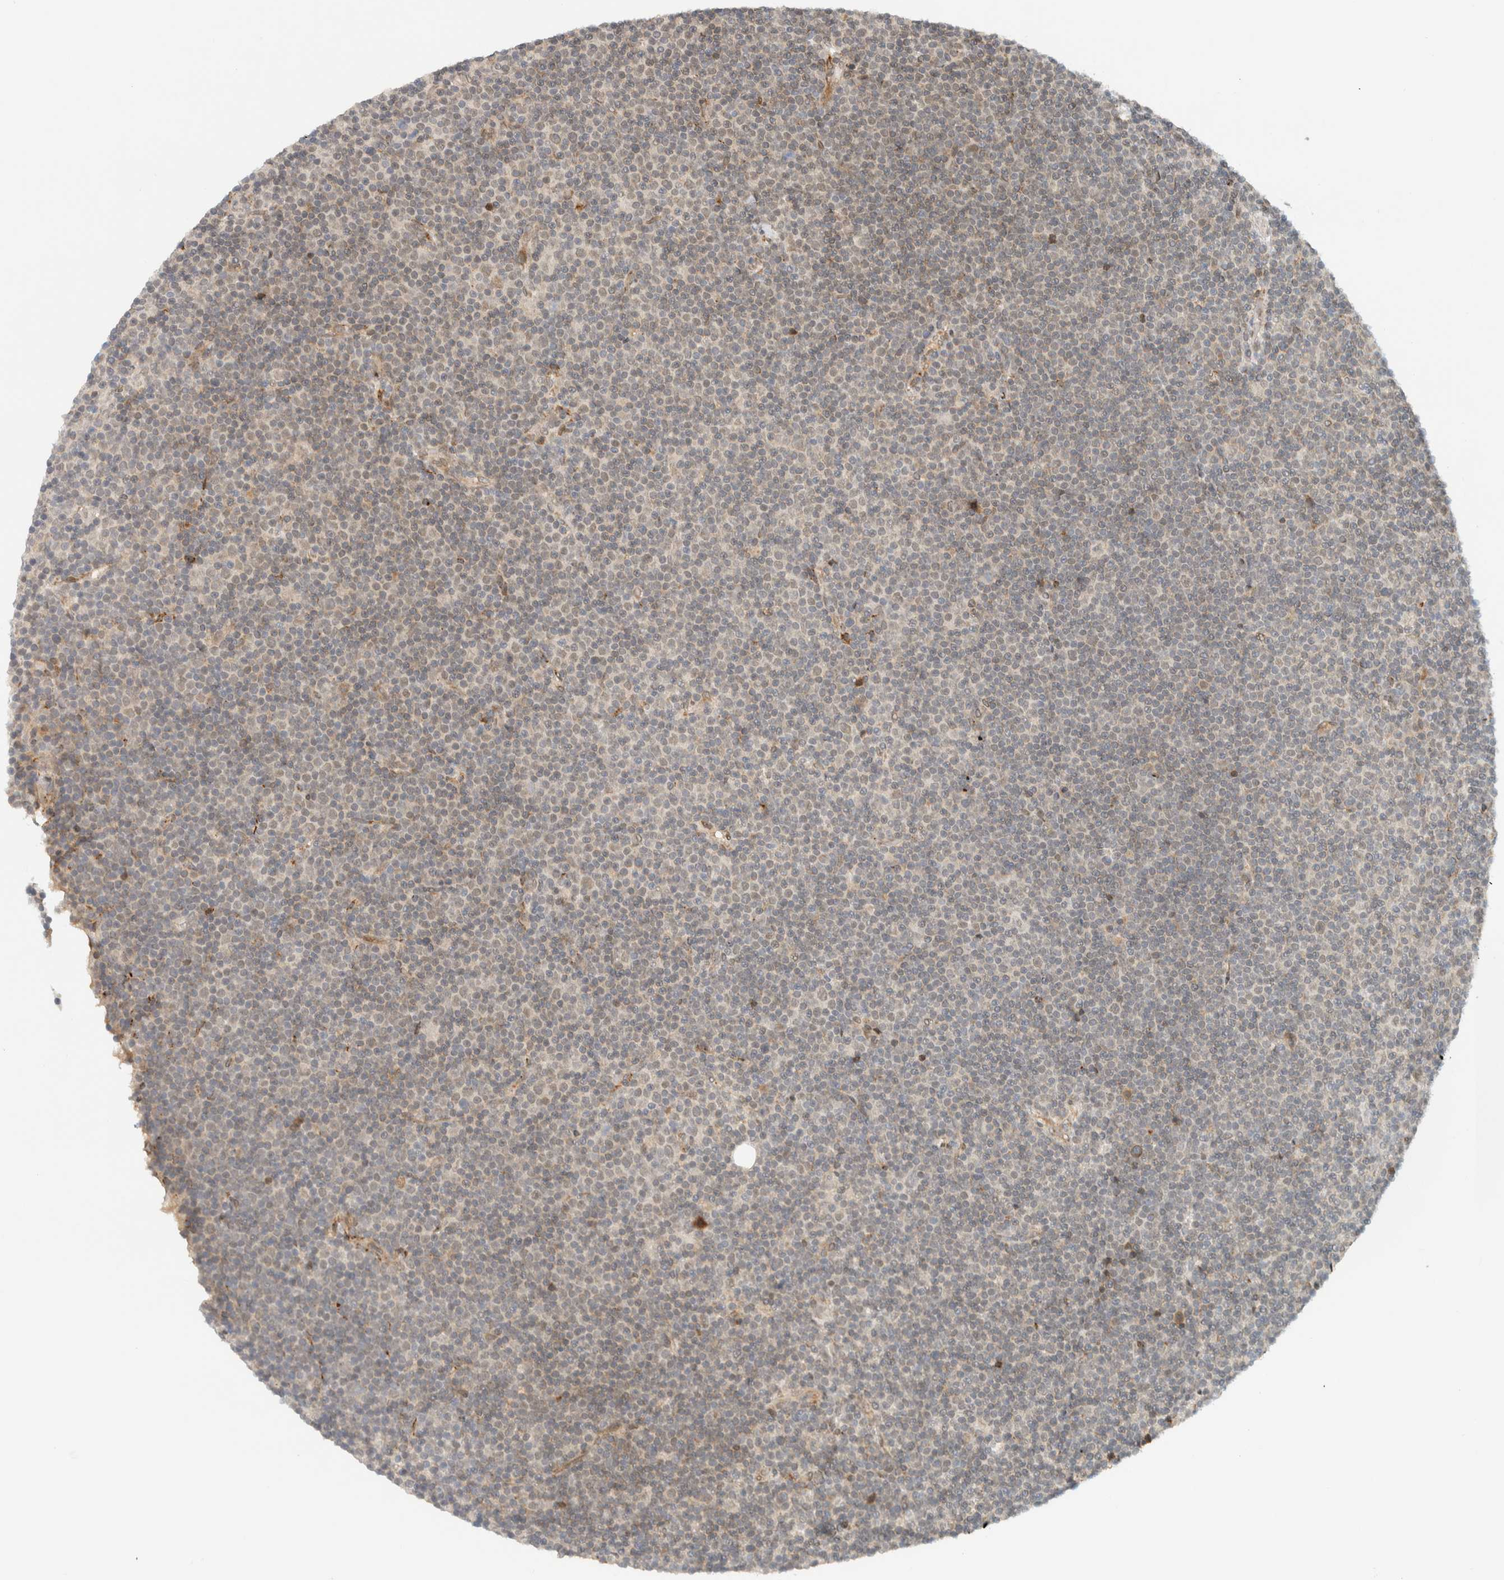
{"staining": {"intensity": "weak", "quantity": "25%-75%", "location": "nuclear"}, "tissue": "lymphoma", "cell_type": "Tumor cells", "image_type": "cancer", "snomed": [{"axis": "morphology", "description": "Malignant lymphoma, non-Hodgkin's type, Low grade"}, {"axis": "topography", "description": "Lymph node"}], "caption": "The immunohistochemical stain labels weak nuclear staining in tumor cells of low-grade malignant lymphoma, non-Hodgkin's type tissue. (Stains: DAB (3,3'-diaminobenzidine) in brown, nuclei in blue, Microscopy: brightfield microscopy at high magnification).", "gene": "ITPRID1", "patient": {"sex": "female", "age": 67}}